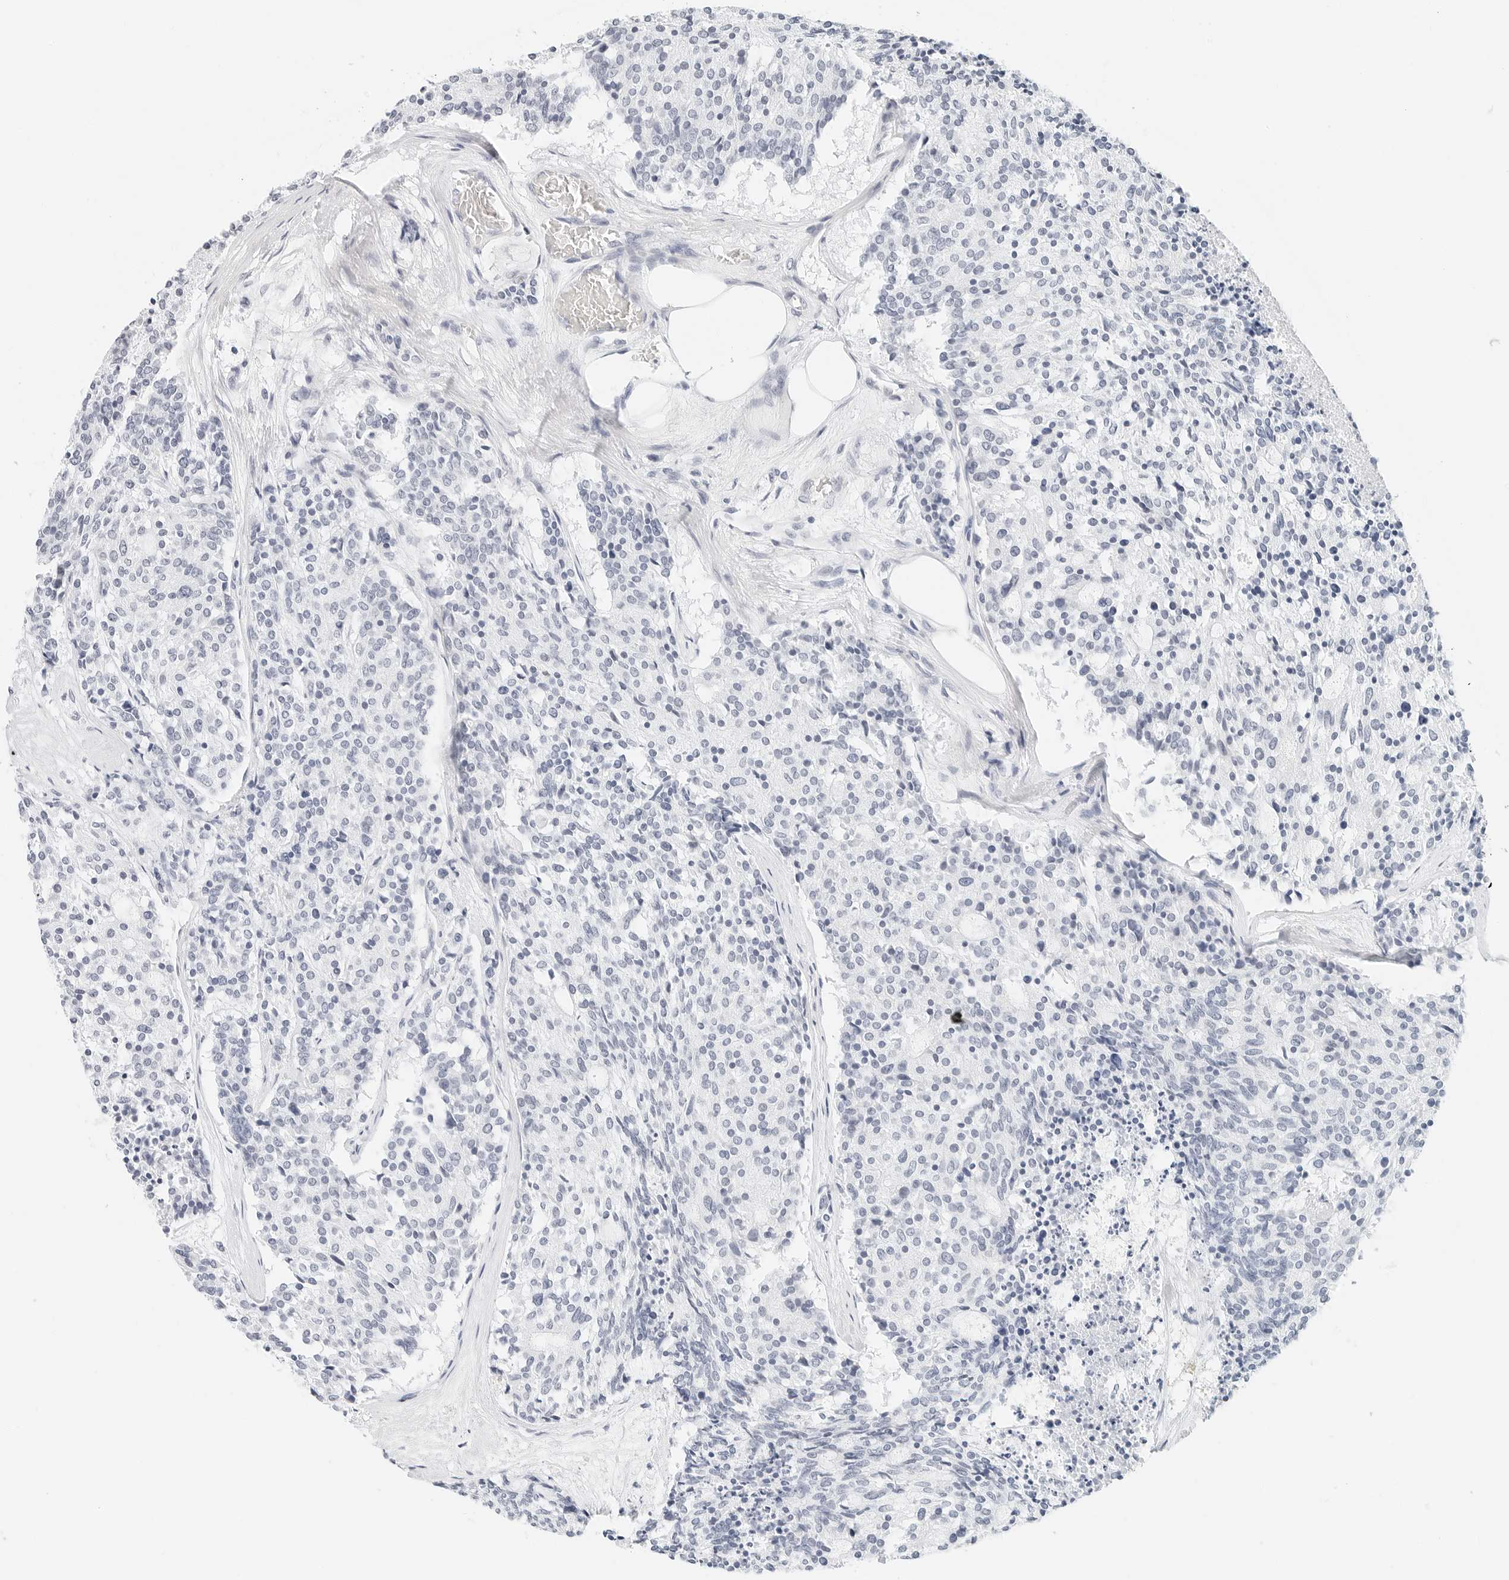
{"staining": {"intensity": "negative", "quantity": "none", "location": "none"}, "tissue": "carcinoid", "cell_type": "Tumor cells", "image_type": "cancer", "snomed": [{"axis": "morphology", "description": "Carcinoid, malignant, NOS"}, {"axis": "topography", "description": "Pancreas"}], "caption": "The immunohistochemistry image has no significant staining in tumor cells of carcinoid (malignant) tissue.", "gene": "CD22", "patient": {"sex": "female", "age": 54}}